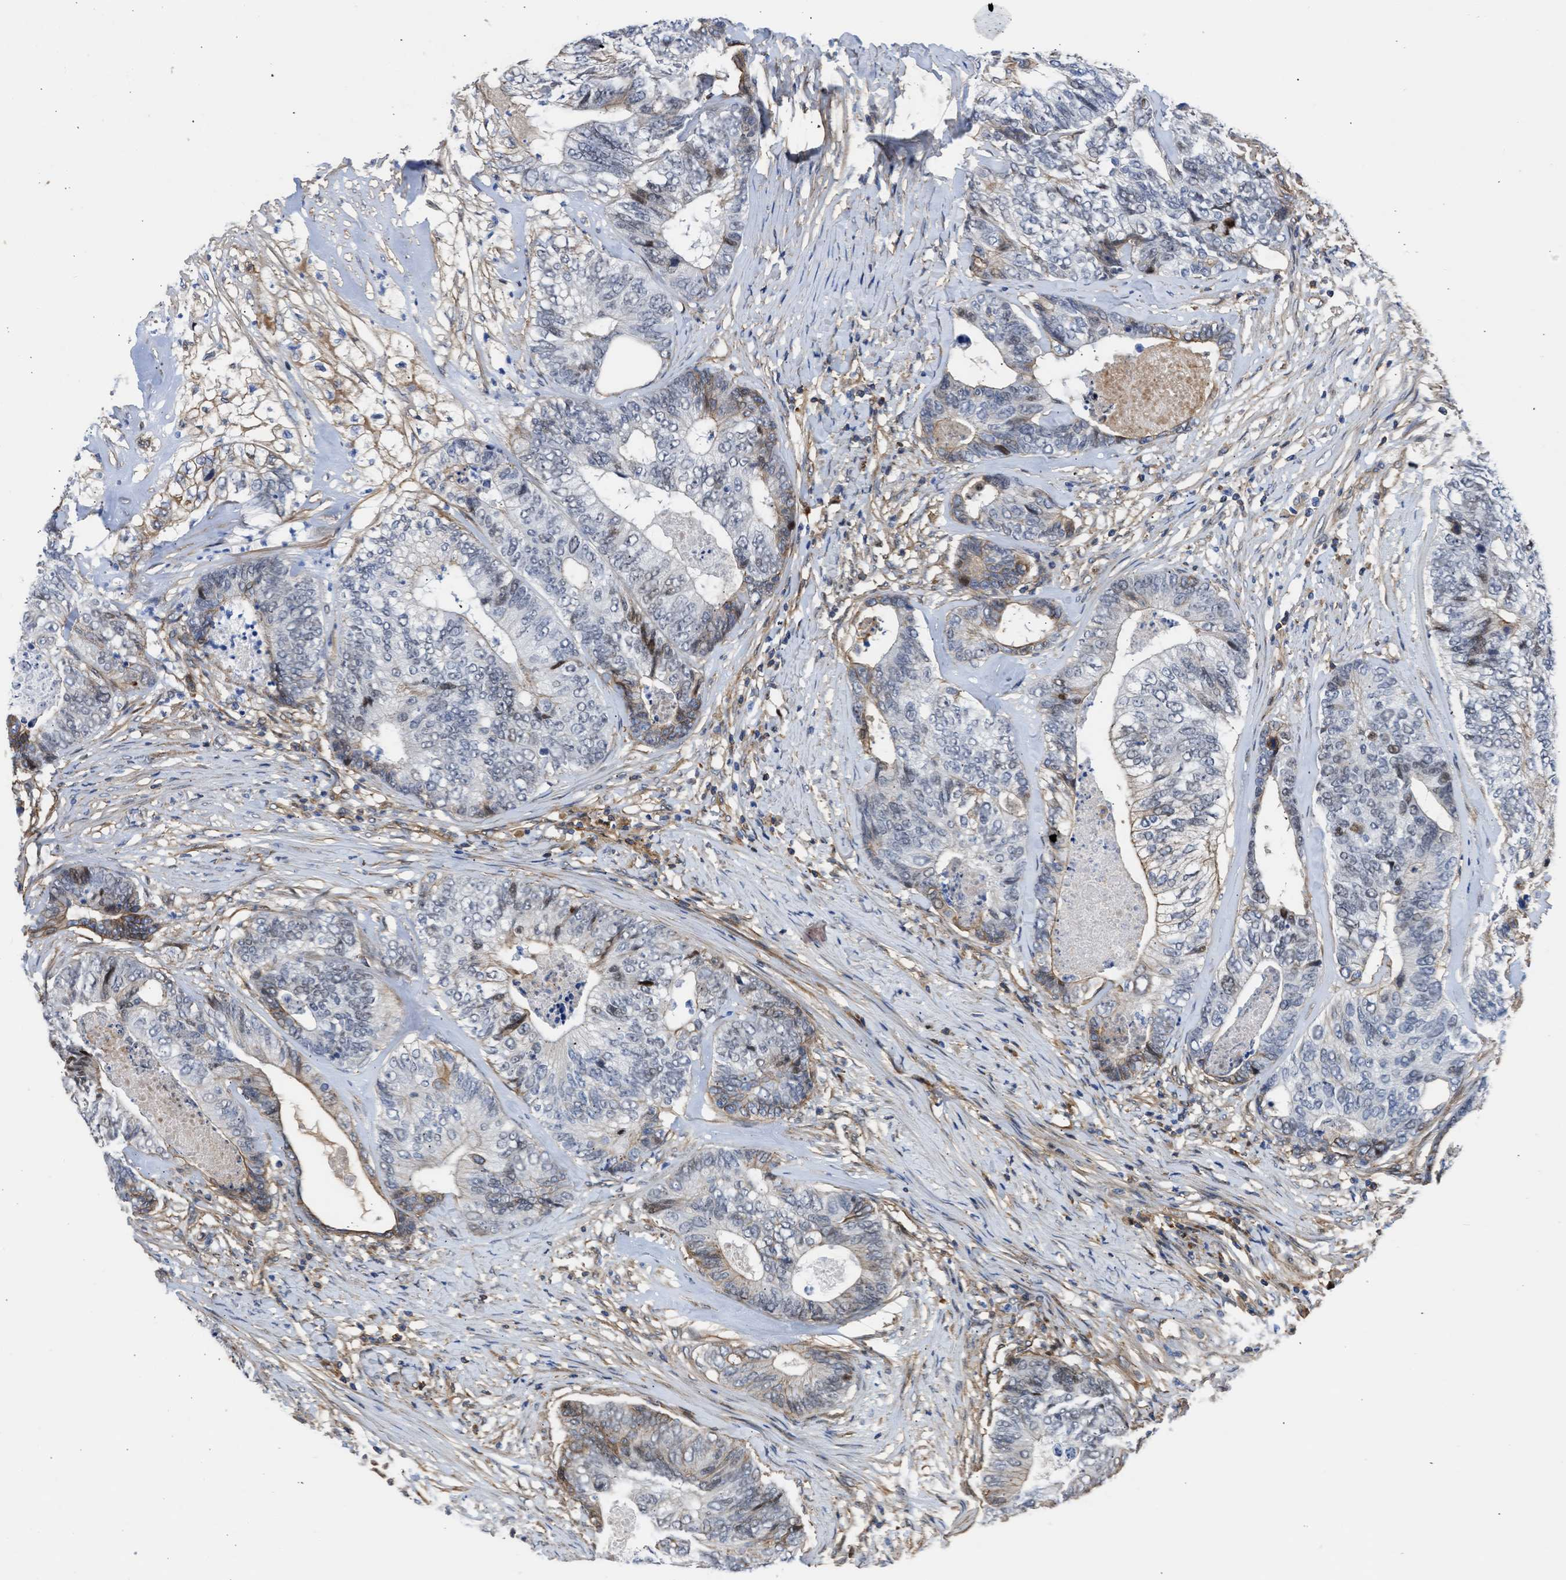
{"staining": {"intensity": "moderate", "quantity": "<25%", "location": "cytoplasmic/membranous"}, "tissue": "colorectal cancer", "cell_type": "Tumor cells", "image_type": "cancer", "snomed": [{"axis": "morphology", "description": "Adenocarcinoma, NOS"}, {"axis": "topography", "description": "Colon"}], "caption": "This is a micrograph of immunohistochemistry staining of colorectal adenocarcinoma, which shows moderate positivity in the cytoplasmic/membranous of tumor cells.", "gene": "MAS1L", "patient": {"sex": "female", "age": 67}}